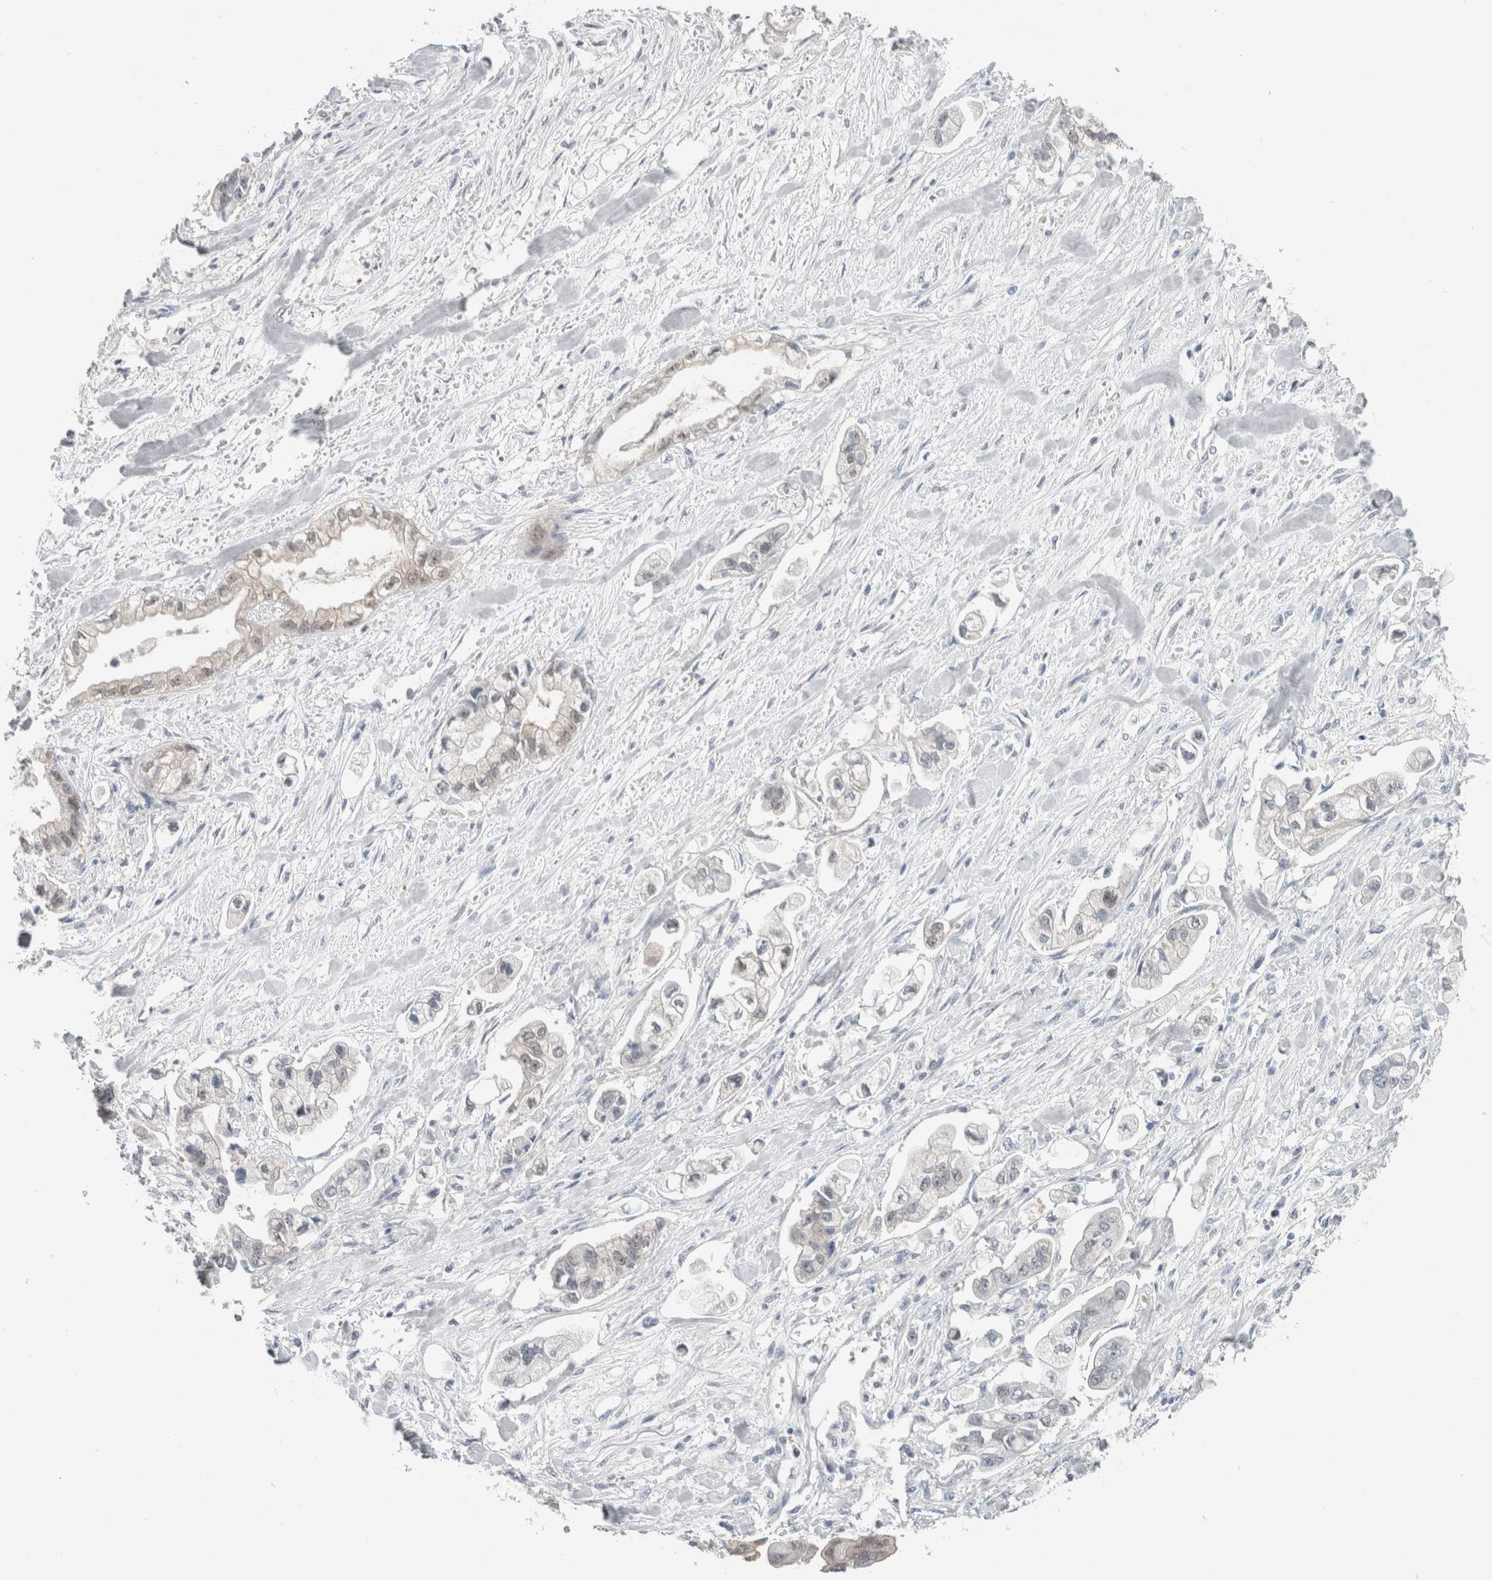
{"staining": {"intensity": "negative", "quantity": "none", "location": "none"}, "tissue": "stomach cancer", "cell_type": "Tumor cells", "image_type": "cancer", "snomed": [{"axis": "morphology", "description": "Normal tissue, NOS"}, {"axis": "morphology", "description": "Adenocarcinoma, NOS"}, {"axis": "topography", "description": "Stomach"}], "caption": "Adenocarcinoma (stomach) was stained to show a protein in brown. There is no significant expression in tumor cells.", "gene": "CASP6", "patient": {"sex": "male", "age": 62}}